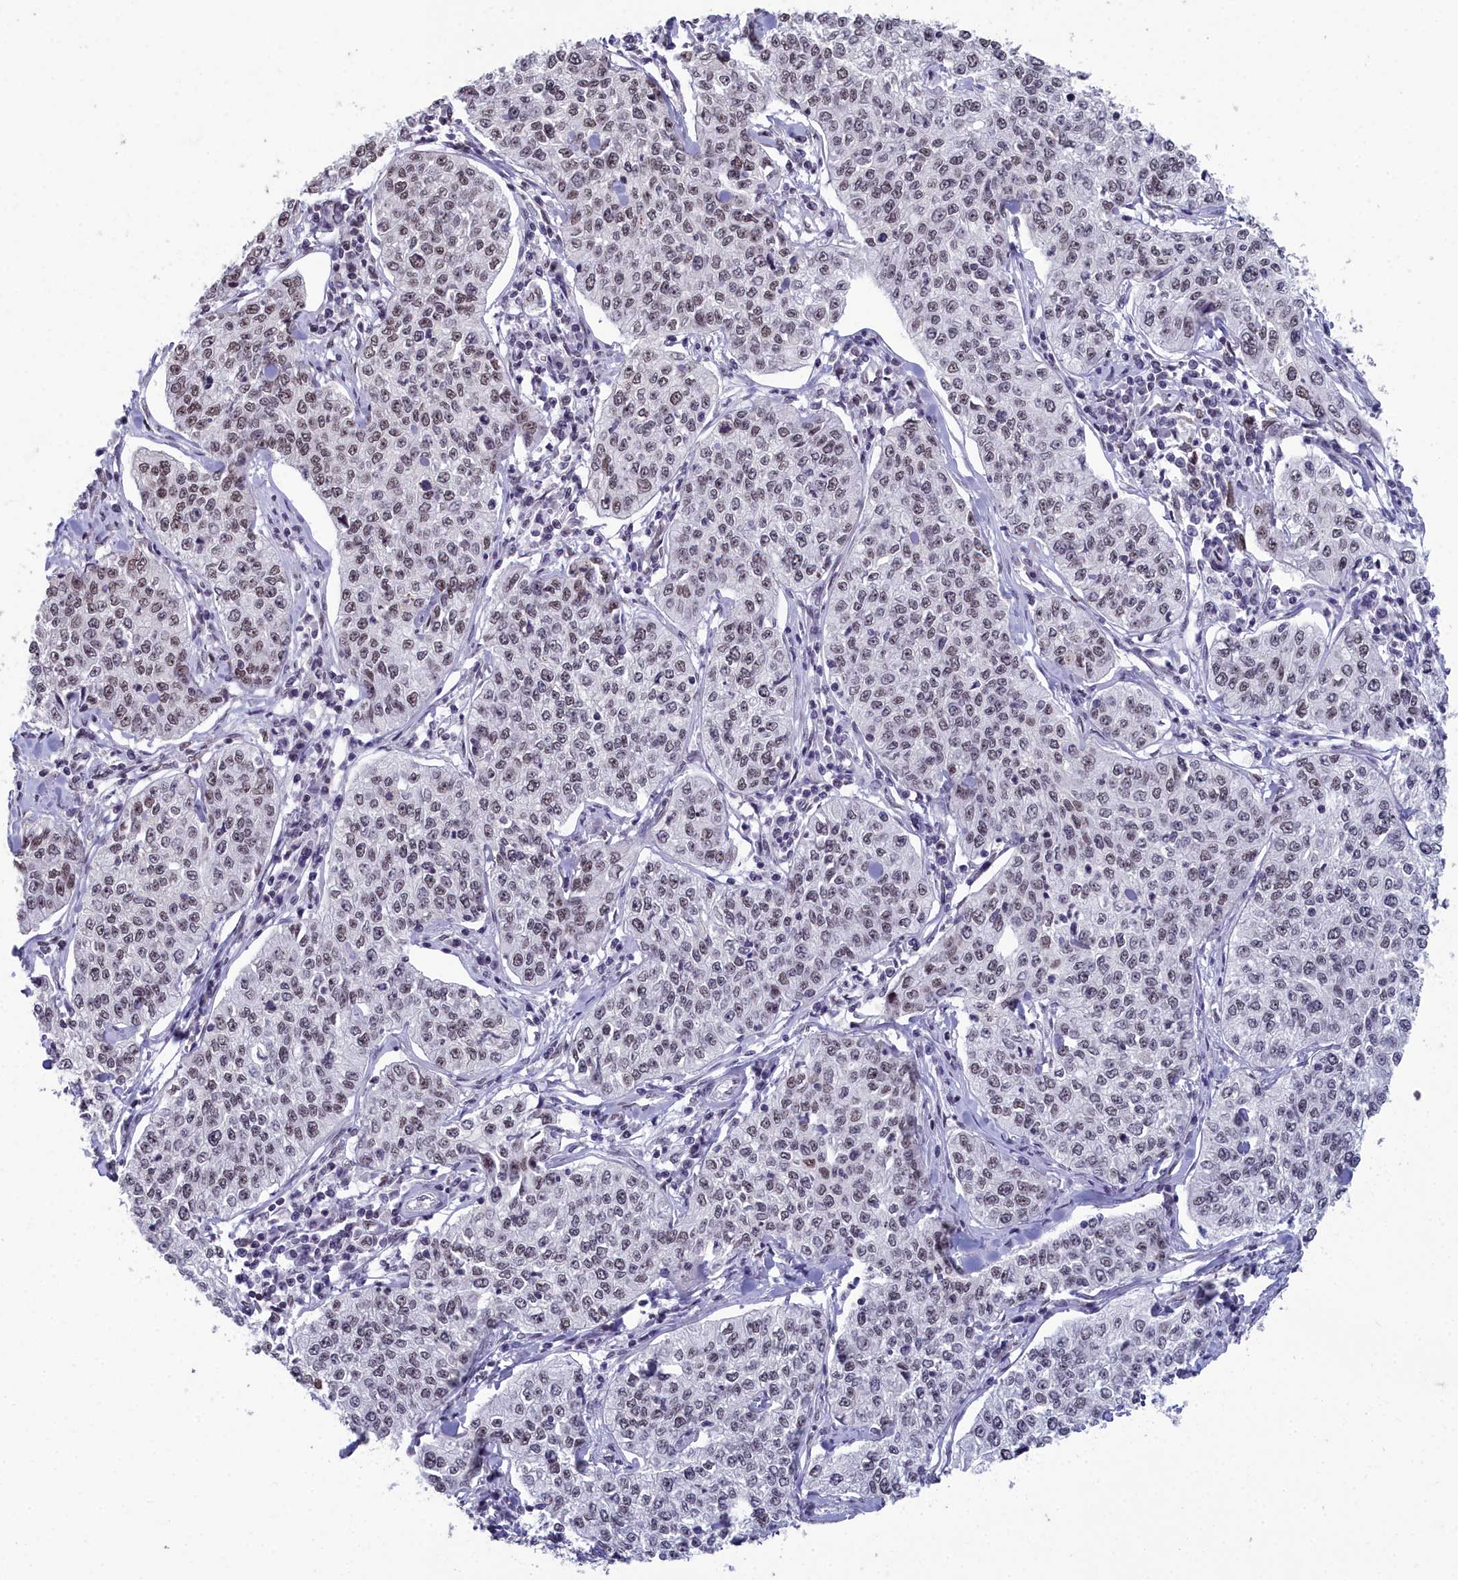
{"staining": {"intensity": "weak", "quantity": "25%-75%", "location": "nuclear"}, "tissue": "cervical cancer", "cell_type": "Tumor cells", "image_type": "cancer", "snomed": [{"axis": "morphology", "description": "Squamous cell carcinoma, NOS"}, {"axis": "topography", "description": "Cervix"}], "caption": "A low amount of weak nuclear positivity is appreciated in about 25%-75% of tumor cells in squamous cell carcinoma (cervical) tissue.", "gene": "CCDC97", "patient": {"sex": "female", "age": 35}}